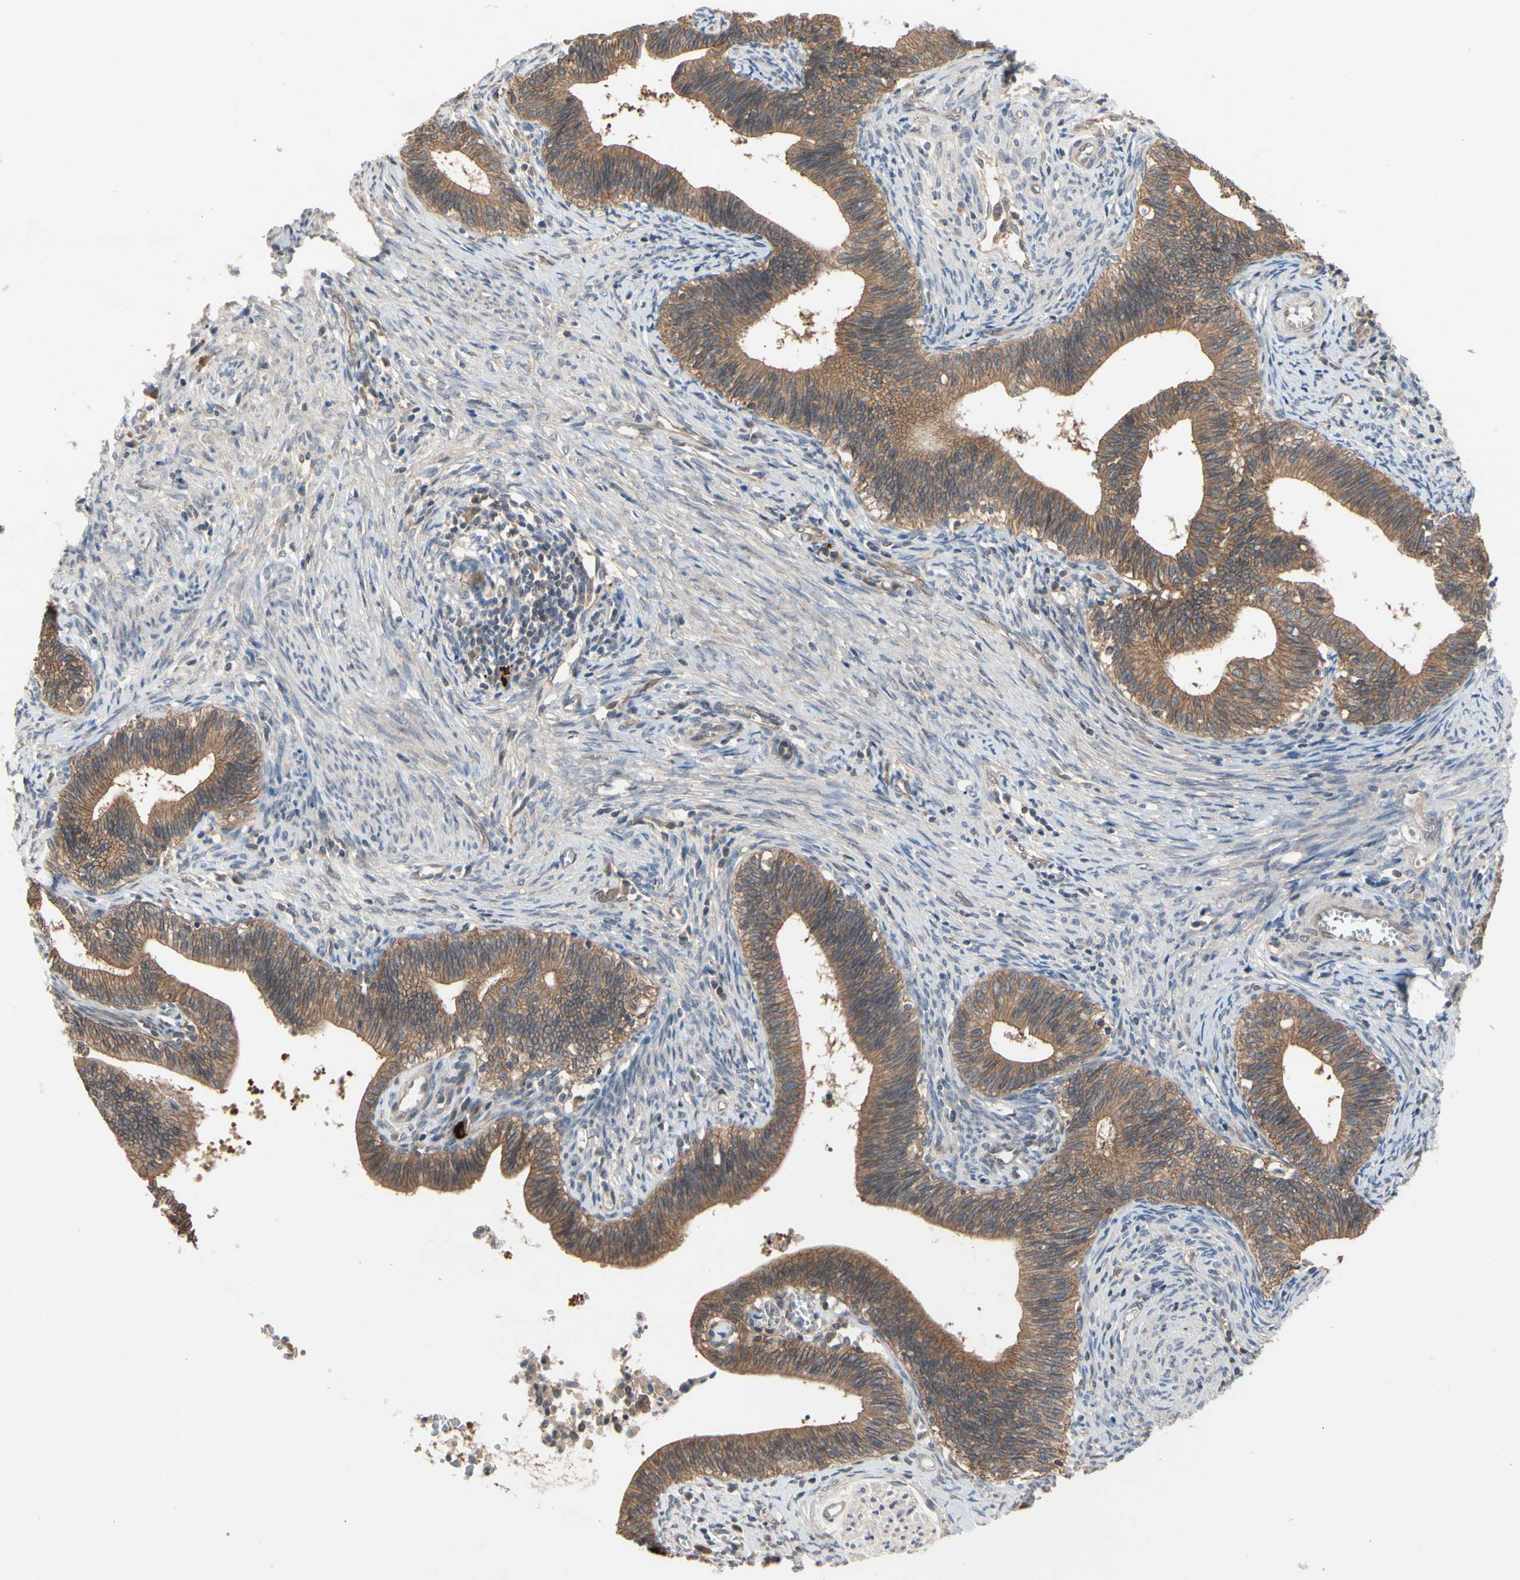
{"staining": {"intensity": "moderate", "quantity": ">75%", "location": "cytoplasmic/membranous"}, "tissue": "cervical cancer", "cell_type": "Tumor cells", "image_type": "cancer", "snomed": [{"axis": "morphology", "description": "Adenocarcinoma, NOS"}, {"axis": "topography", "description": "Cervix"}], "caption": "Protein staining exhibits moderate cytoplasmic/membranous staining in approximately >75% of tumor cells in cervical cancer.", "gene": "DPP8", "patient": {"sex": "female", "age": 44}}